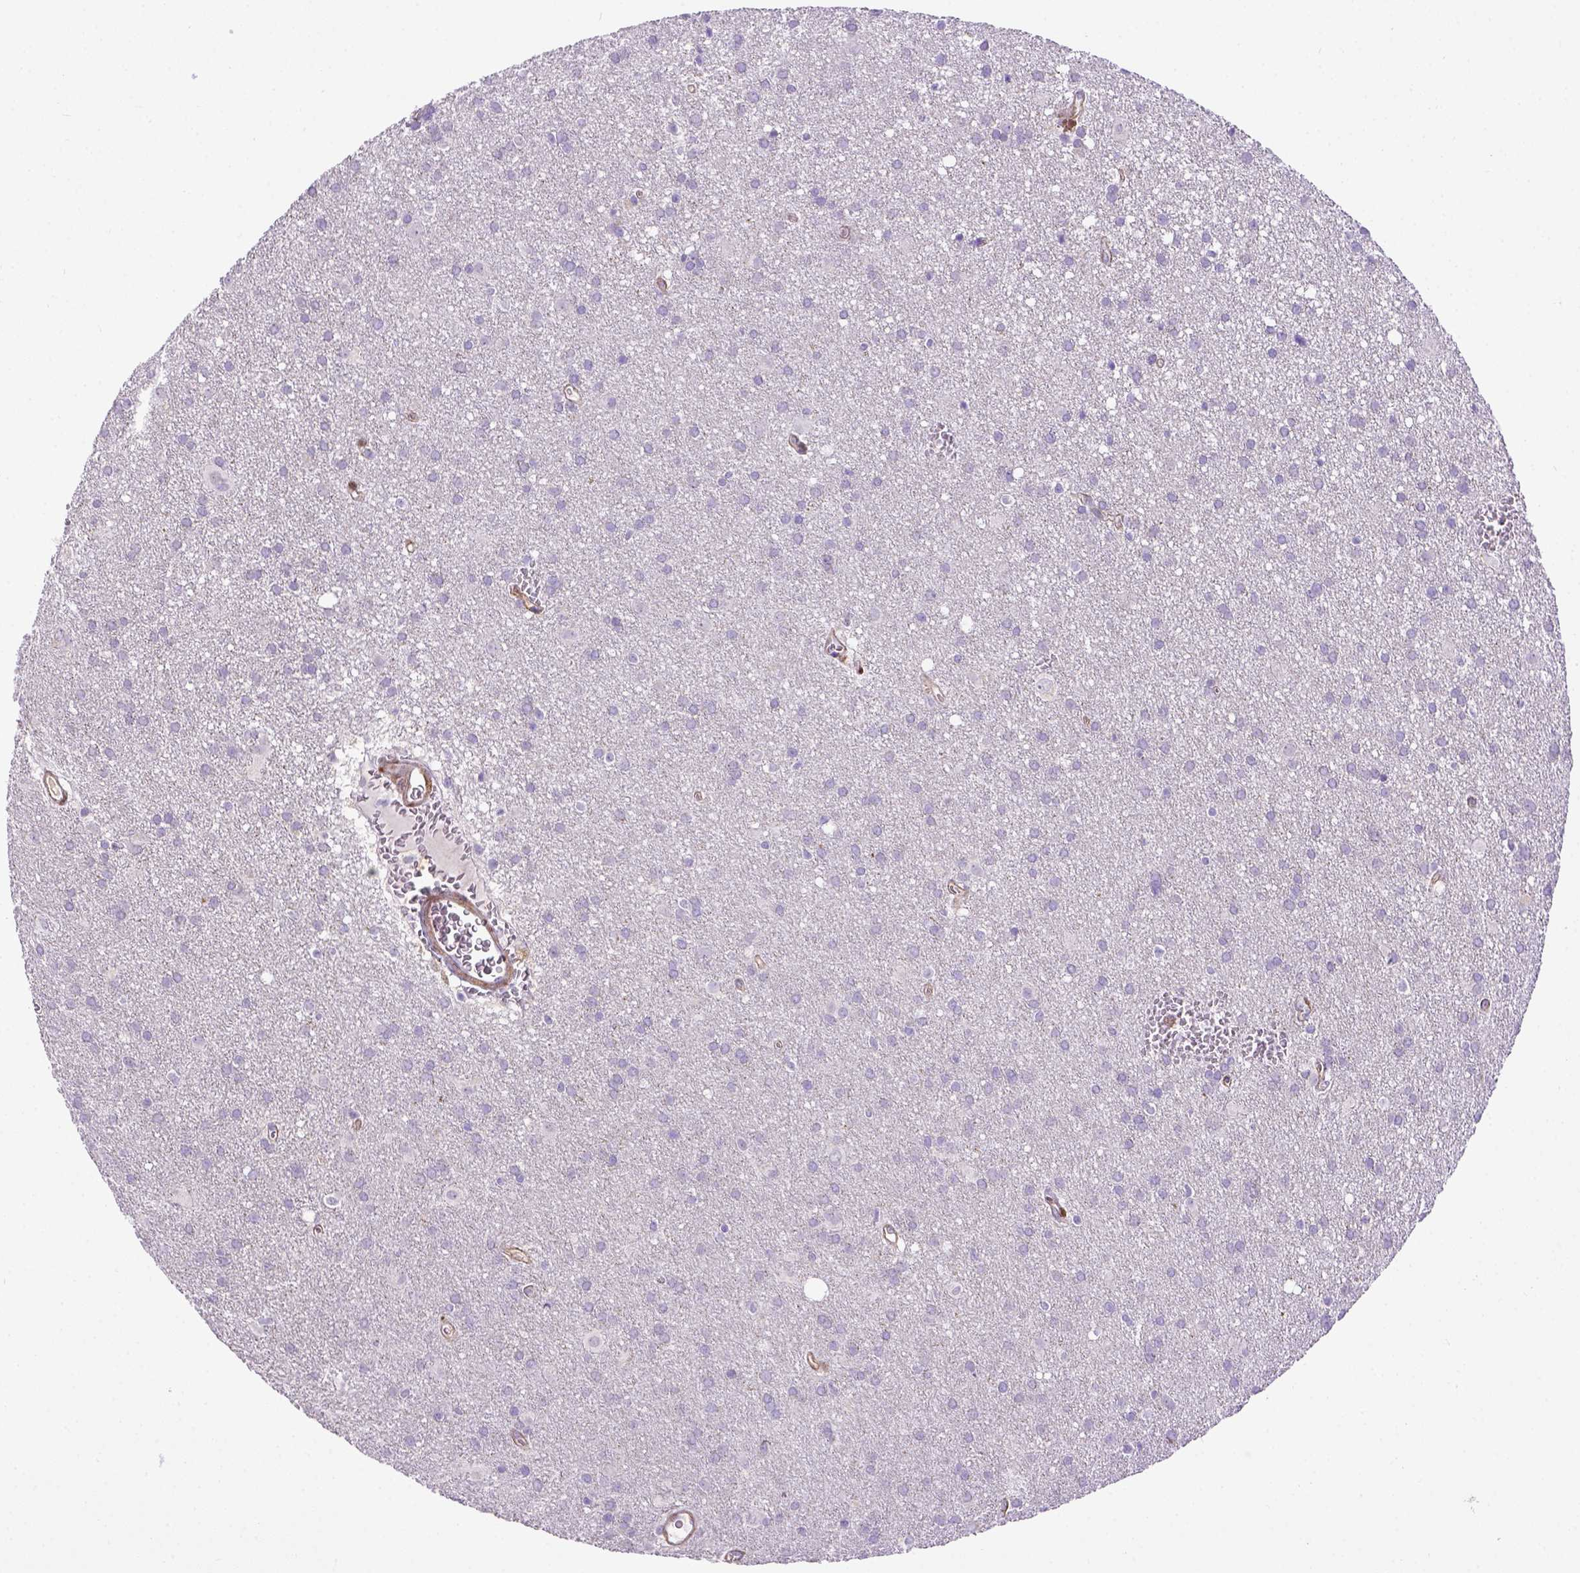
{"staining": {"intensity": "negative", "quantity": "none", "location": "none"}, "tissue": "glioma", "cell_type": "Tumor cells", "image_type": "cancer", "snomed": [{"axis": "morphology", "description": "Glioma, malignant, Low grade"}, {"axis": "topography", "description": "Brain"}], "caption": "Histopathology image shows no significant protein expression in tumor cells of malignant low-grade glioma.", "gene": "BTN1A1", "patient": {"sex": "male", "age": 58}}